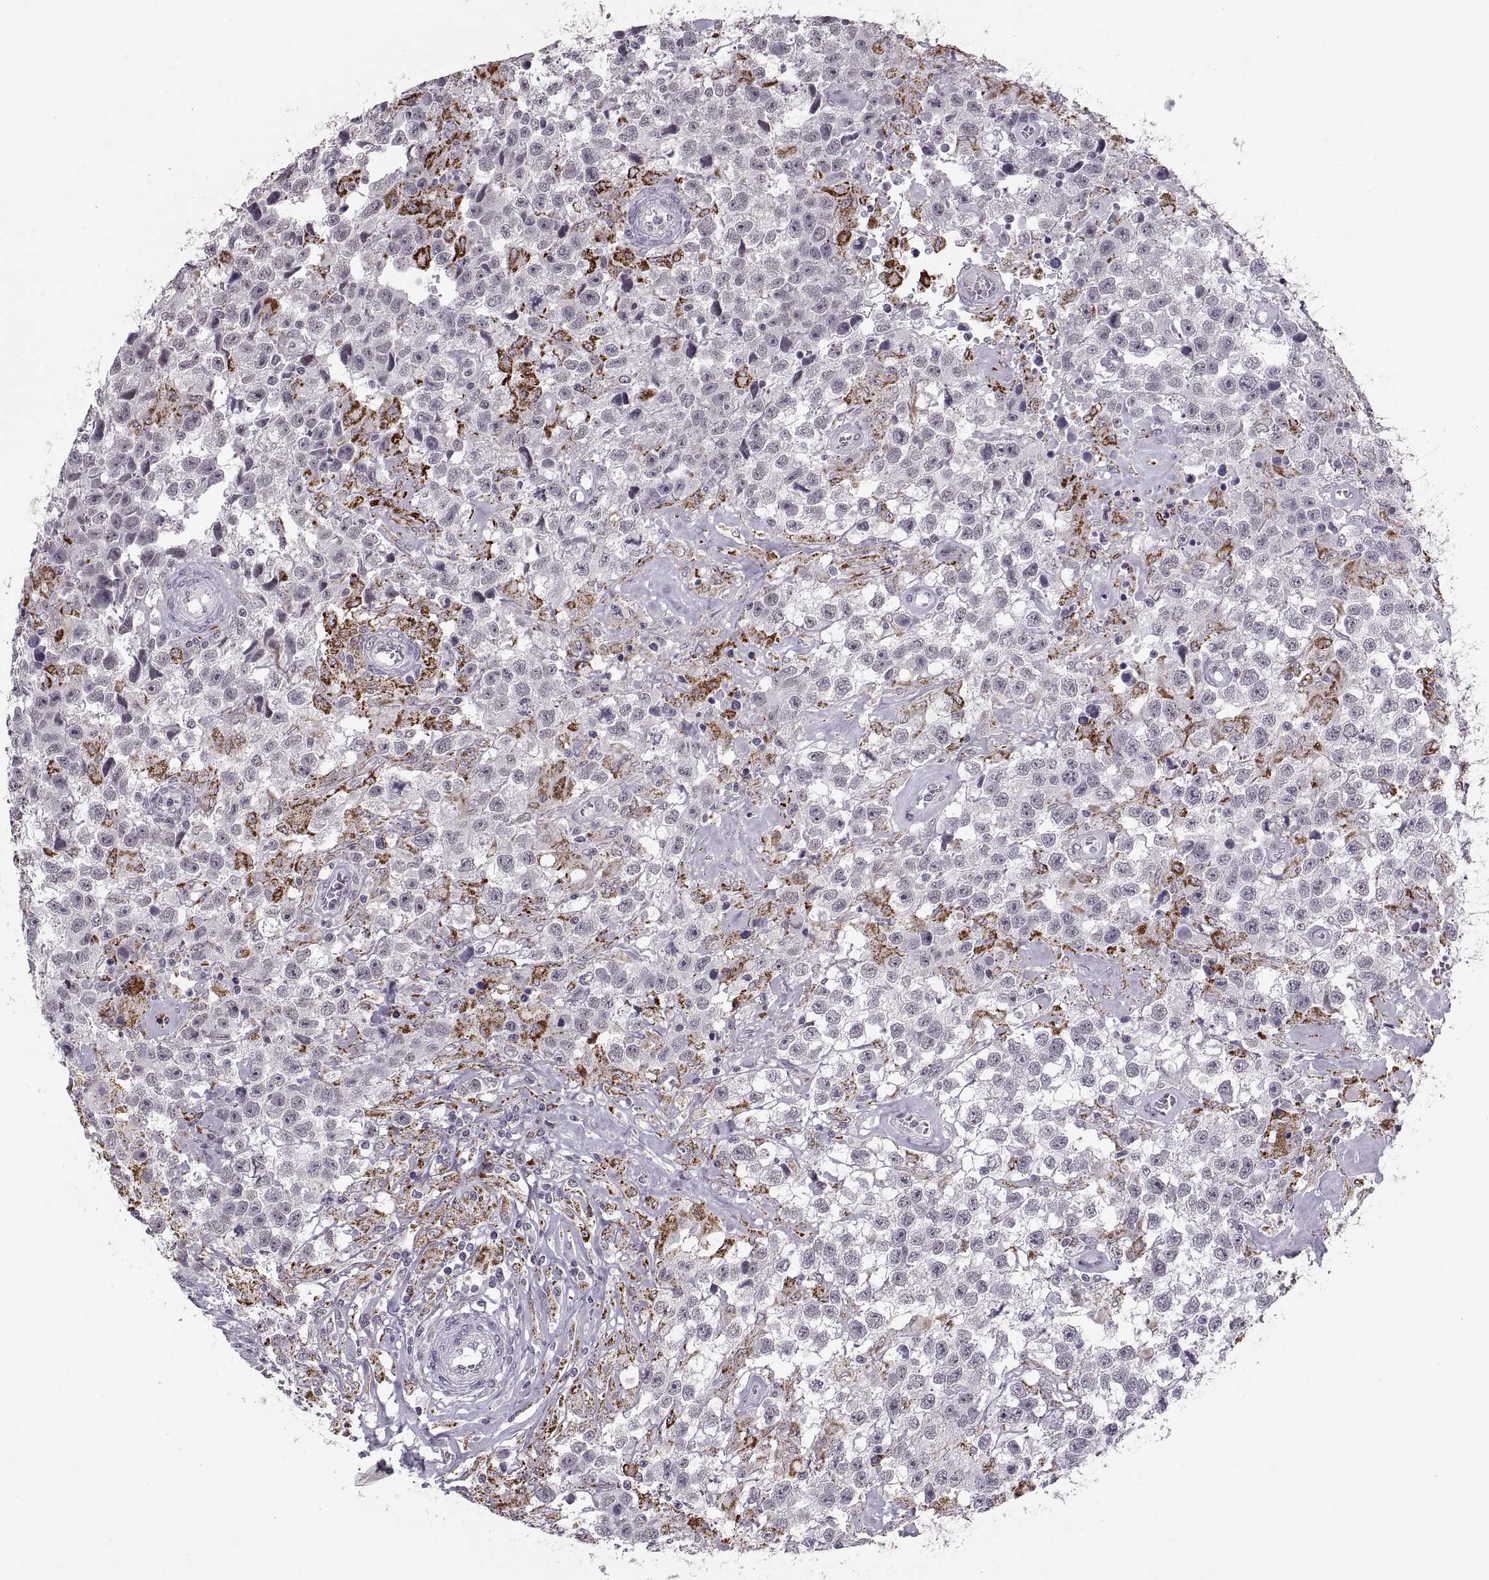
{"staining": {"intensity": "strong", "quantity": "<25%", "location": "cytoplasmic/membranous"}, "tissue": "testis cancer", "cell_type": "Tumor cells", "image_type": "cancer", "snomed": [{"axis": "morphology", "description": "Seminoma, NOS"}, {"axis": "topography", "description": "Testis"}], "caption": "A high-resolution micrograph shows IHC staining of testis cancer, which demonstrates strong cytoplasmic/membranous staining in approximately <25% of tumor cells.", "gene": "OTP", "patient": {"sex": "male", "age": 43}}